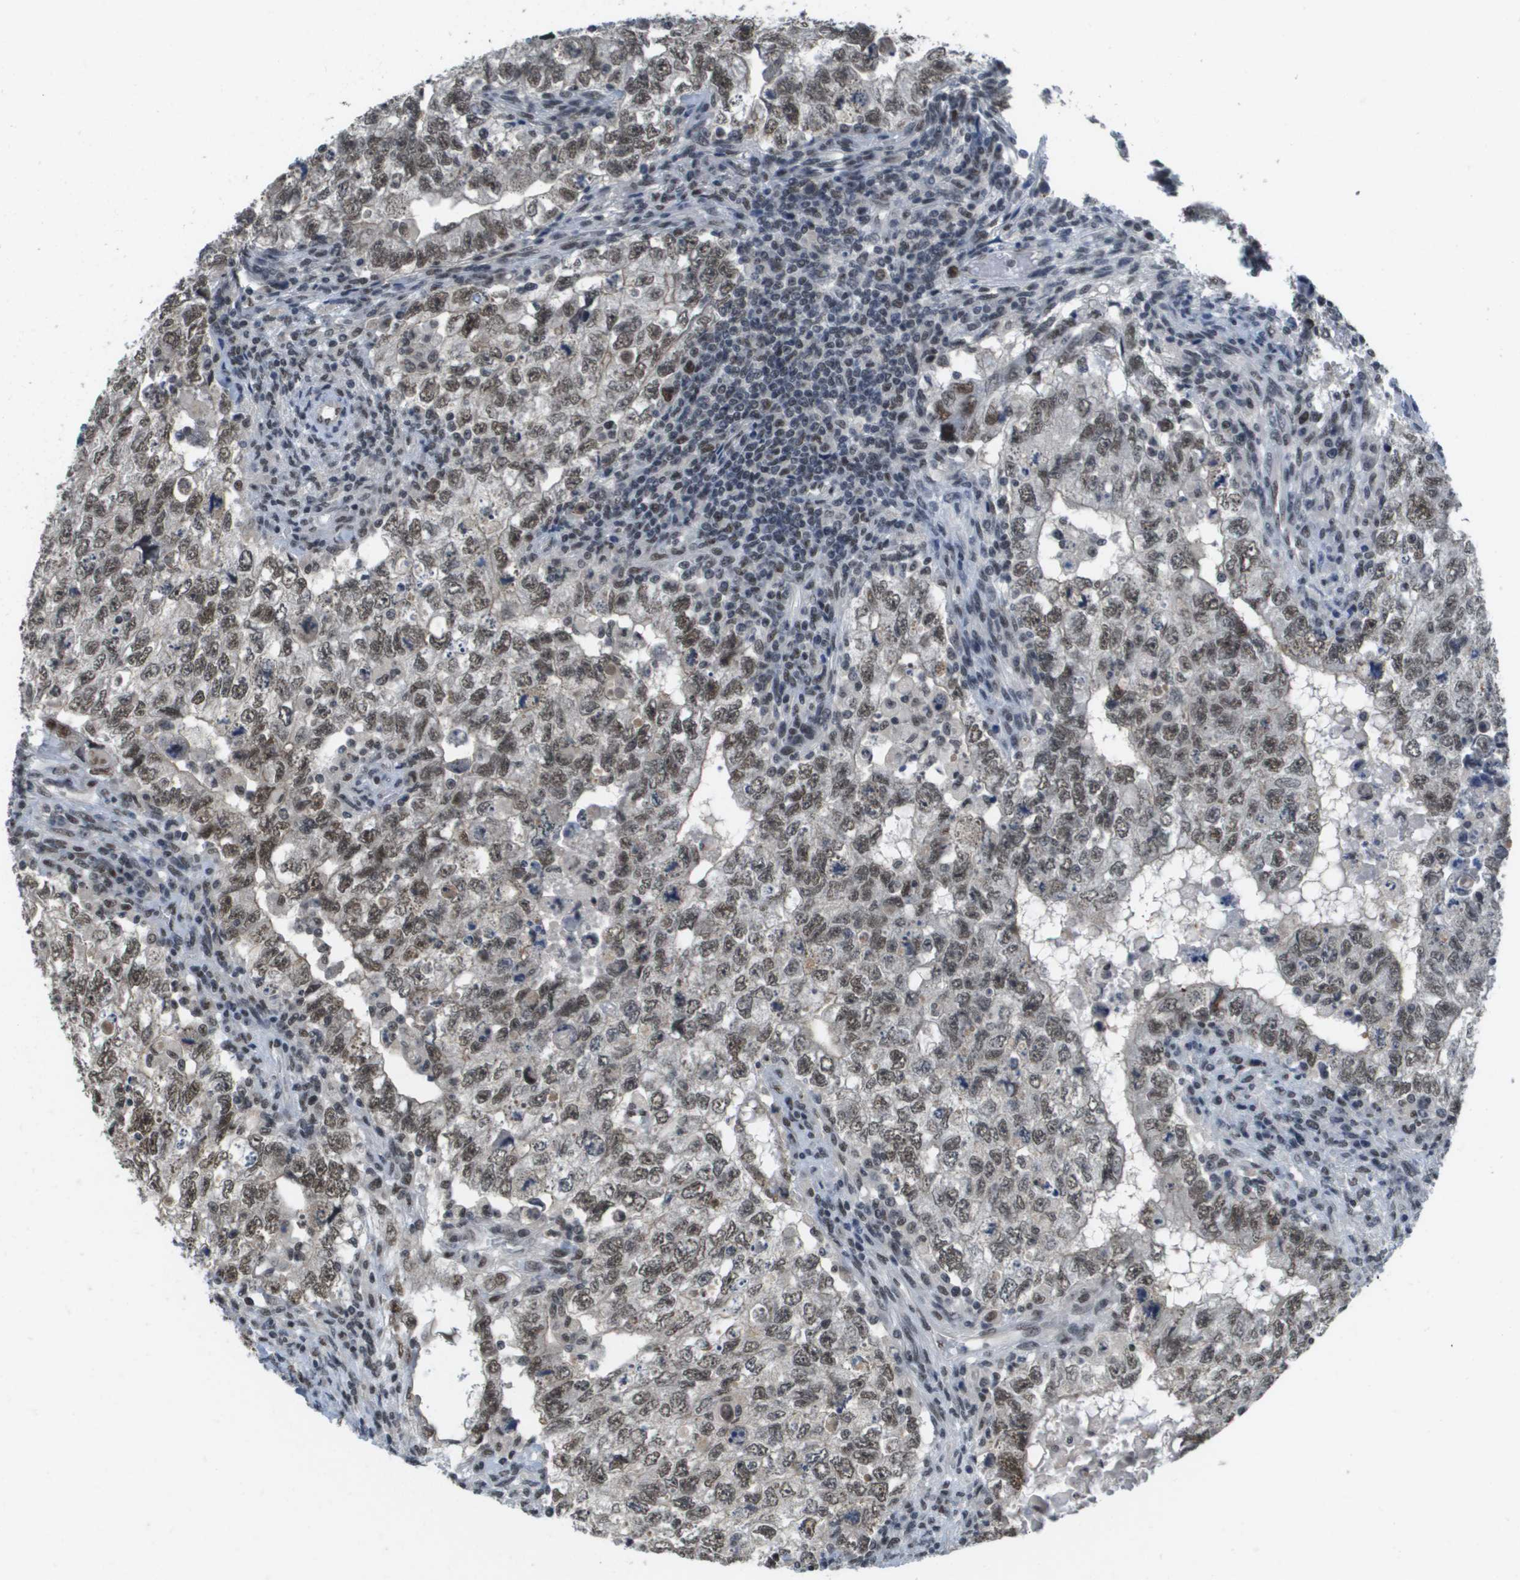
{"staining": {"intensity": "moderate", "quantity": ">75%", "location": "nuclear"}, "tissue": "testis cancer", "cell_type": "Tumor cells", "image_type": "cancer", "snomed": [{"axis": "morphology", "description": "Carcinoma, Embryonal, NOS"}, {"axis": "topography", "description": "Testis"}], "caption": "Protein positivity by immunohistochemistry (IHC) displays moderate nuclear staining in about >75% of tumor cells in testis cancer.", "gene": "ISY1", "patient": {"sex": "male", "age": 36}}